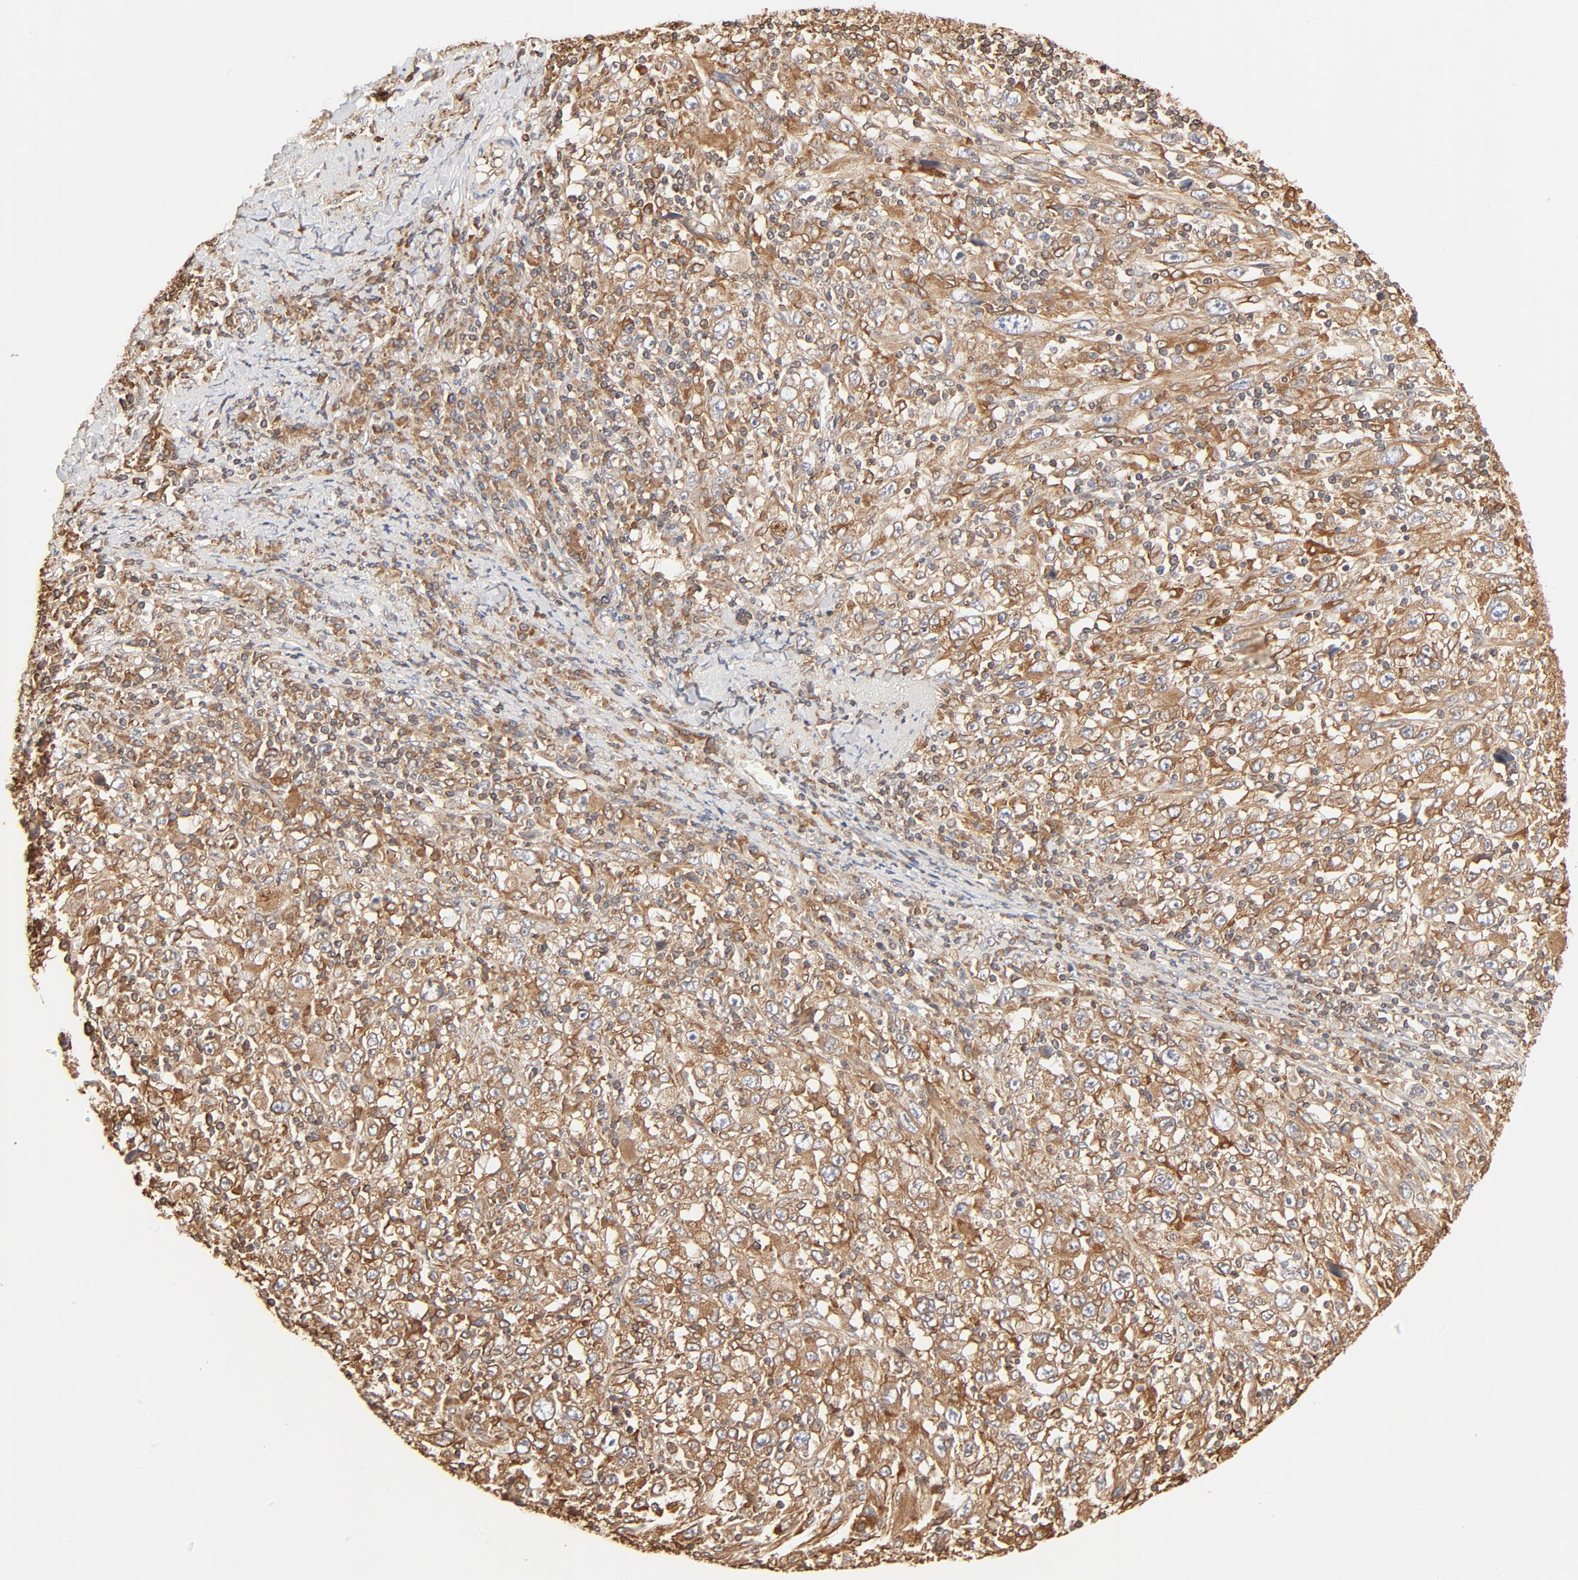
{"staining": {"intensity": "moderate", "quantity": ">75%", "location": "cytoplasmic/membranous"}, "tissue": "melanoma", "cell_type": "Tumor cells", "image_type": "cancer", "snomed": [{"axis": "morphology", "description": "Malignant melanoma, Metastatic site"}, {"axis": "topography", "description": "Skin"}], "caption": "Immunohistochemical staining of human melanoma shows medium levels of moderate cytoplasmic/membranous protein positivity in about >75% of tumor cells.", "gene": "BCAP31", "patient": {"sex": "female", "age": 56}}